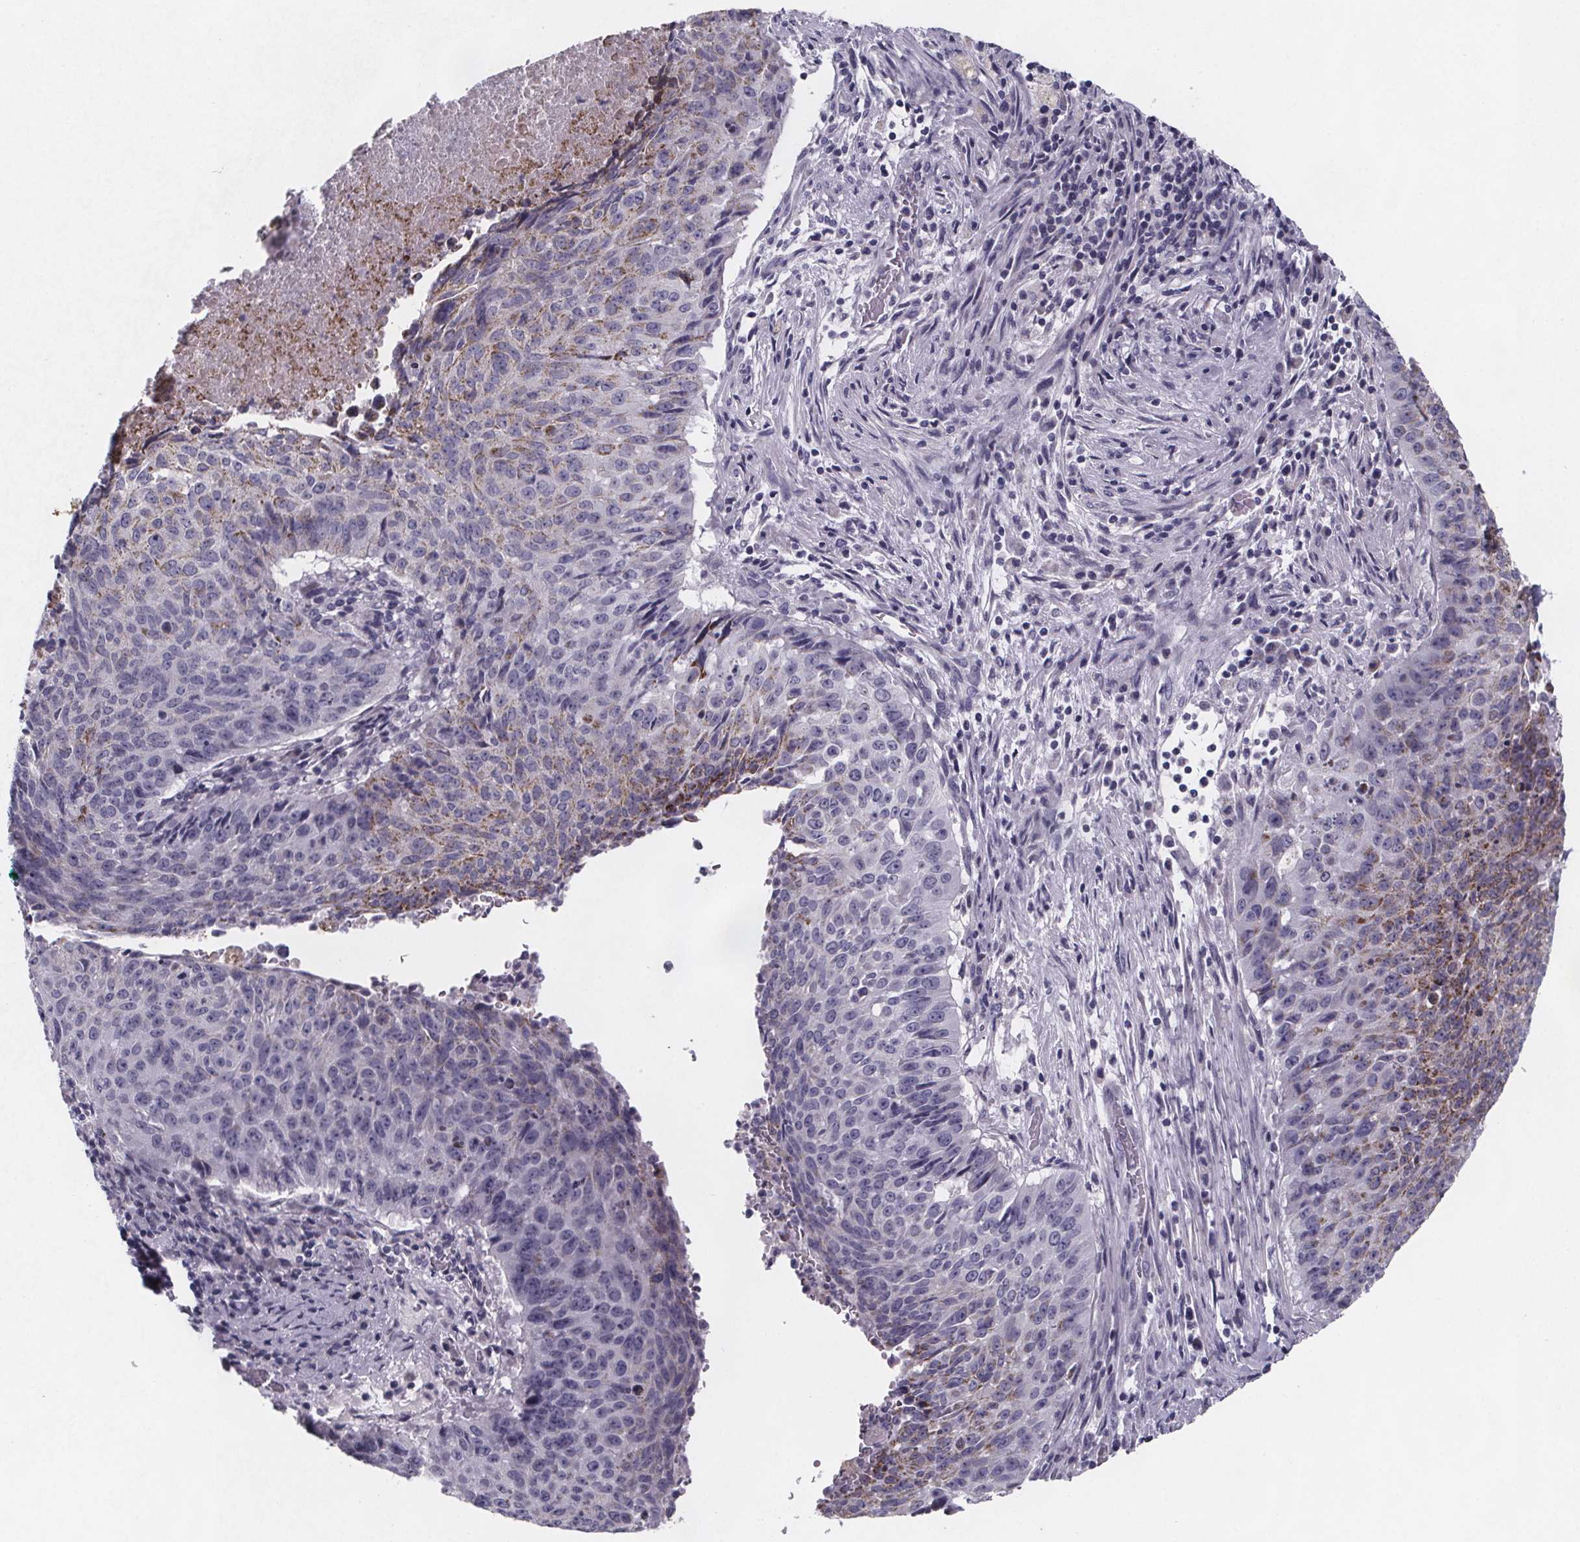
{"staining": {"intensity": "moderate", "quantity": "<25%", "location": "cytoplasmic/membranous"}, "tissue": "lung cancer", "cell_type": "Tumor cells", "image_type": "cancer", "snomed": [{"axis": "morphology", "description": "Normal tissue, NOS"}, {"axis": "morphology", "description": "Squamous cell carcinoma, NOS"}, {"axis": "topography", "description": "Bronchus"}, {"axis": "topography", "description": "Lung"}], "caption": "A micrograph of squamous cell carcinoma (lung) stained for a protein exhibits moderate cytoplasmic/membranous brown staining in tumor cells.", "gene": "PAH", "patient": {"sex": "male", "age": 64}}